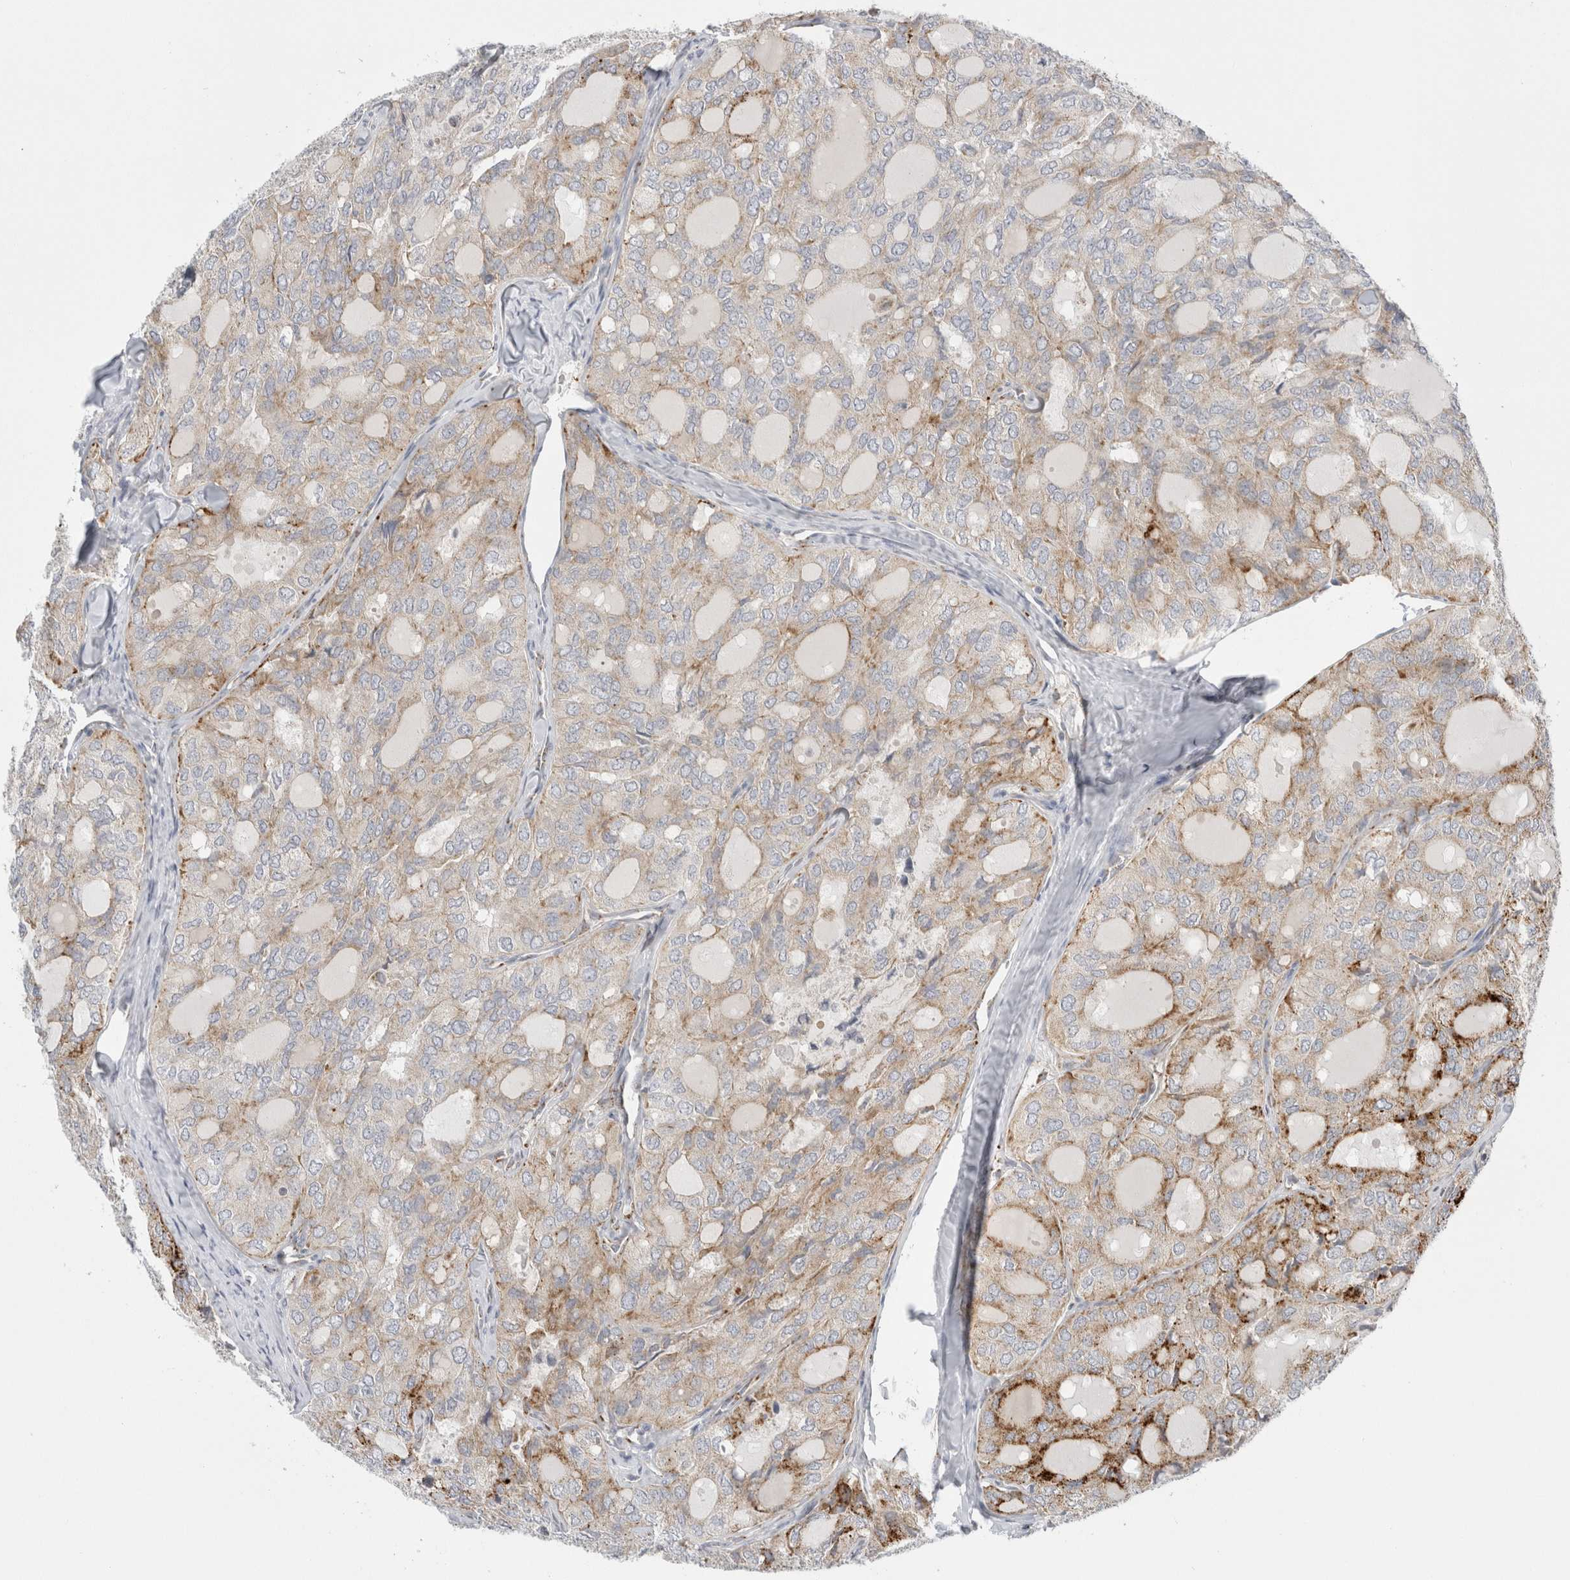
{"staining": {"intensity": "strong", "quantity": "<25%", "location": "cytoplasmic/membranous"}, "tissue": "thyroid cancer", "cell_type": "Tumor cells", "image_type": "cancer", "snomed": [{"axis": "morphology", "description": "Follicular adenoma carcinoma, NOS"}, {"axis": "topography", "description": "Thyroid gland"}], "caption": "A histopathology image of human thyroid cancer stained for a protein shows strong cytoplasmic/membranous brown staining in tumor cells.", "gene": "FAHD1", "patient": {"sex": "male", "age": 75}}